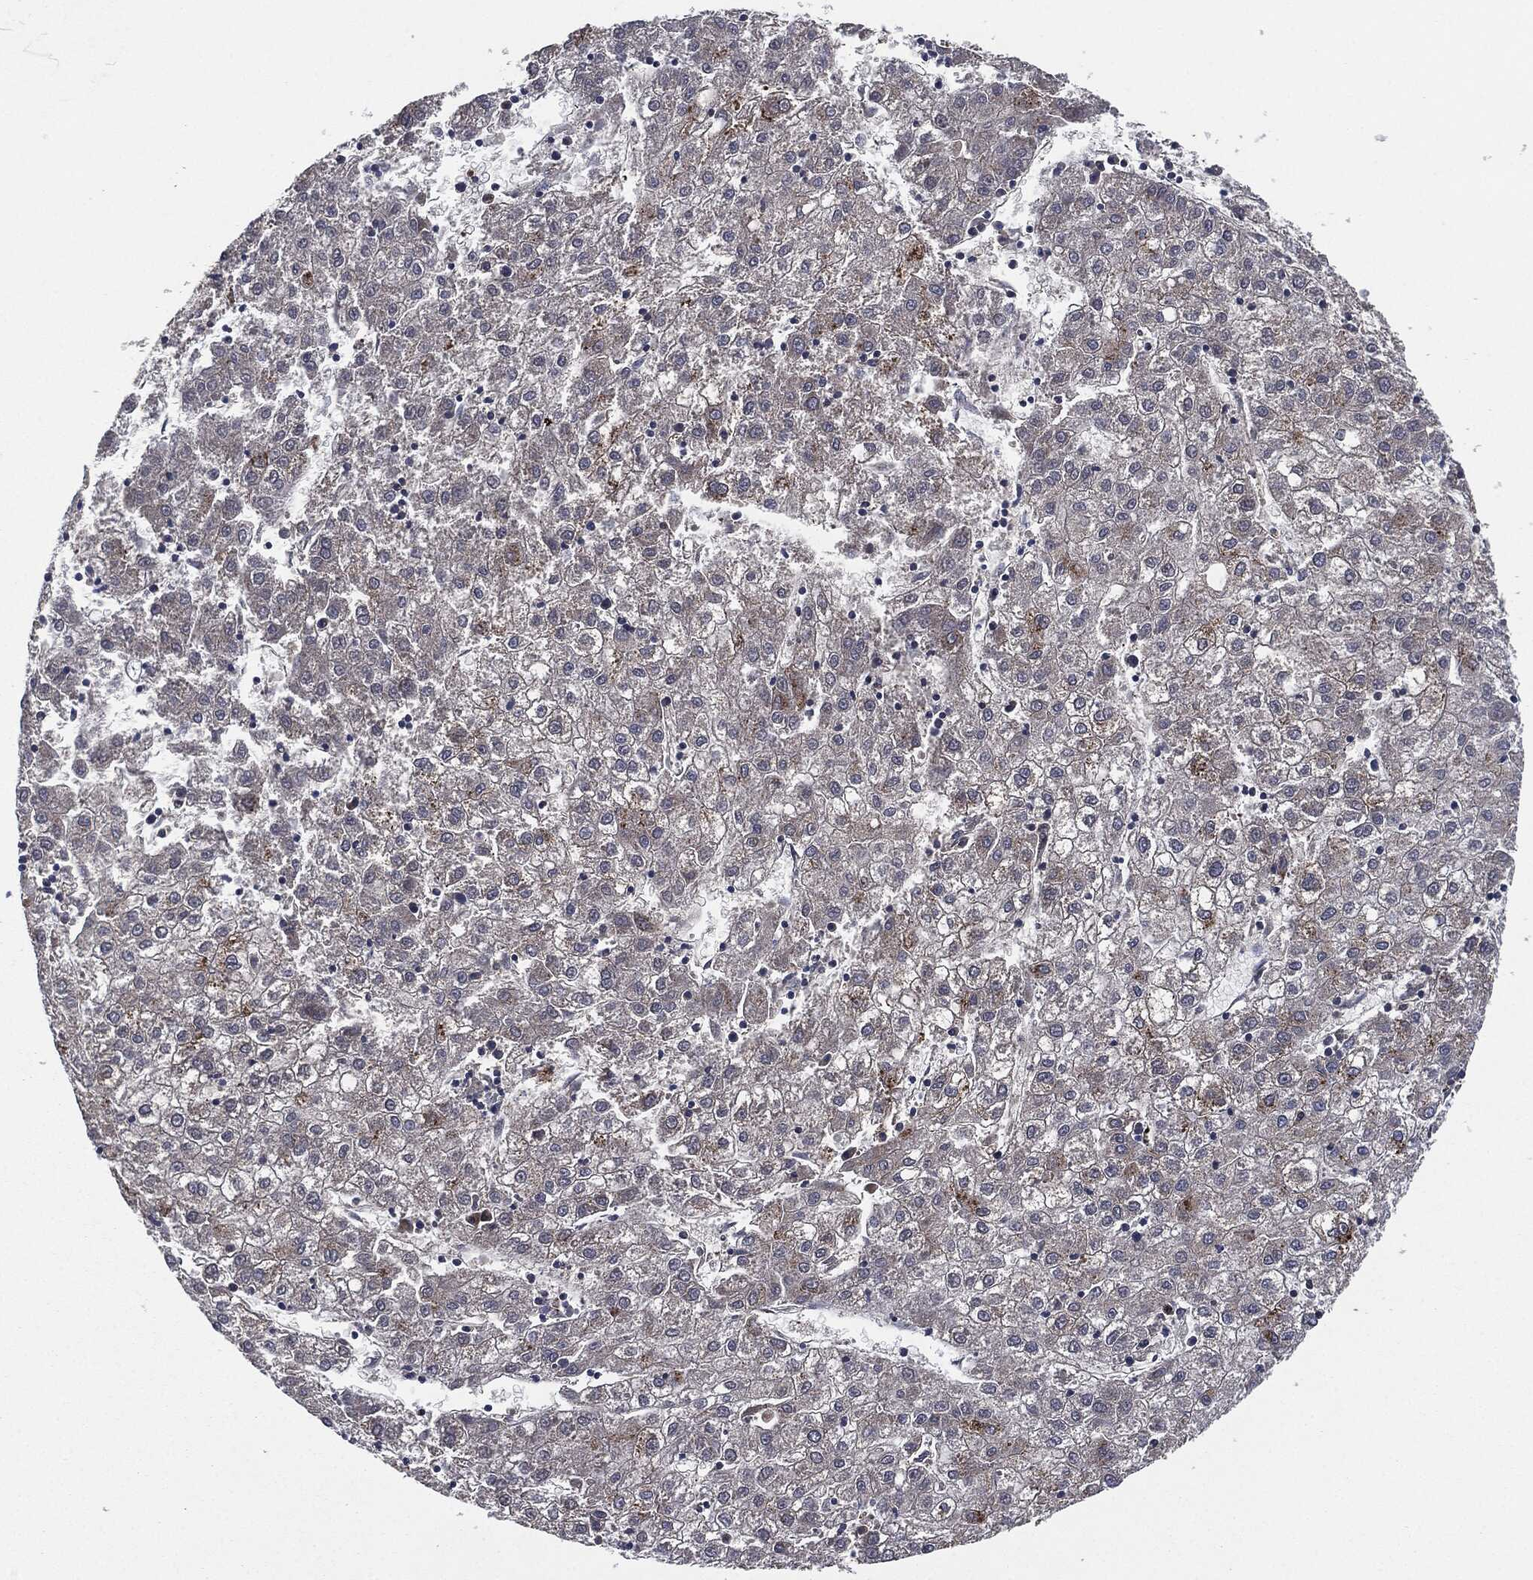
{"staining": {"intensity": "negative", "quantity": "none", "location": "none"}, "tissue": "liver cancer", "cell_type": "Tumor cells", "image_type": "cancer", "snomed": [{"axis": "morphology", "description": "Carcinoma, Hepatocellular, NOS"}, {"axis": "topography", "description": "Liver"}], "caption": "Immunohistochemical staining of liver cancer shows no significant staining in tumor cells.", "gene": "TMEM11", "patient": {"sex": "male", "age": 72}}